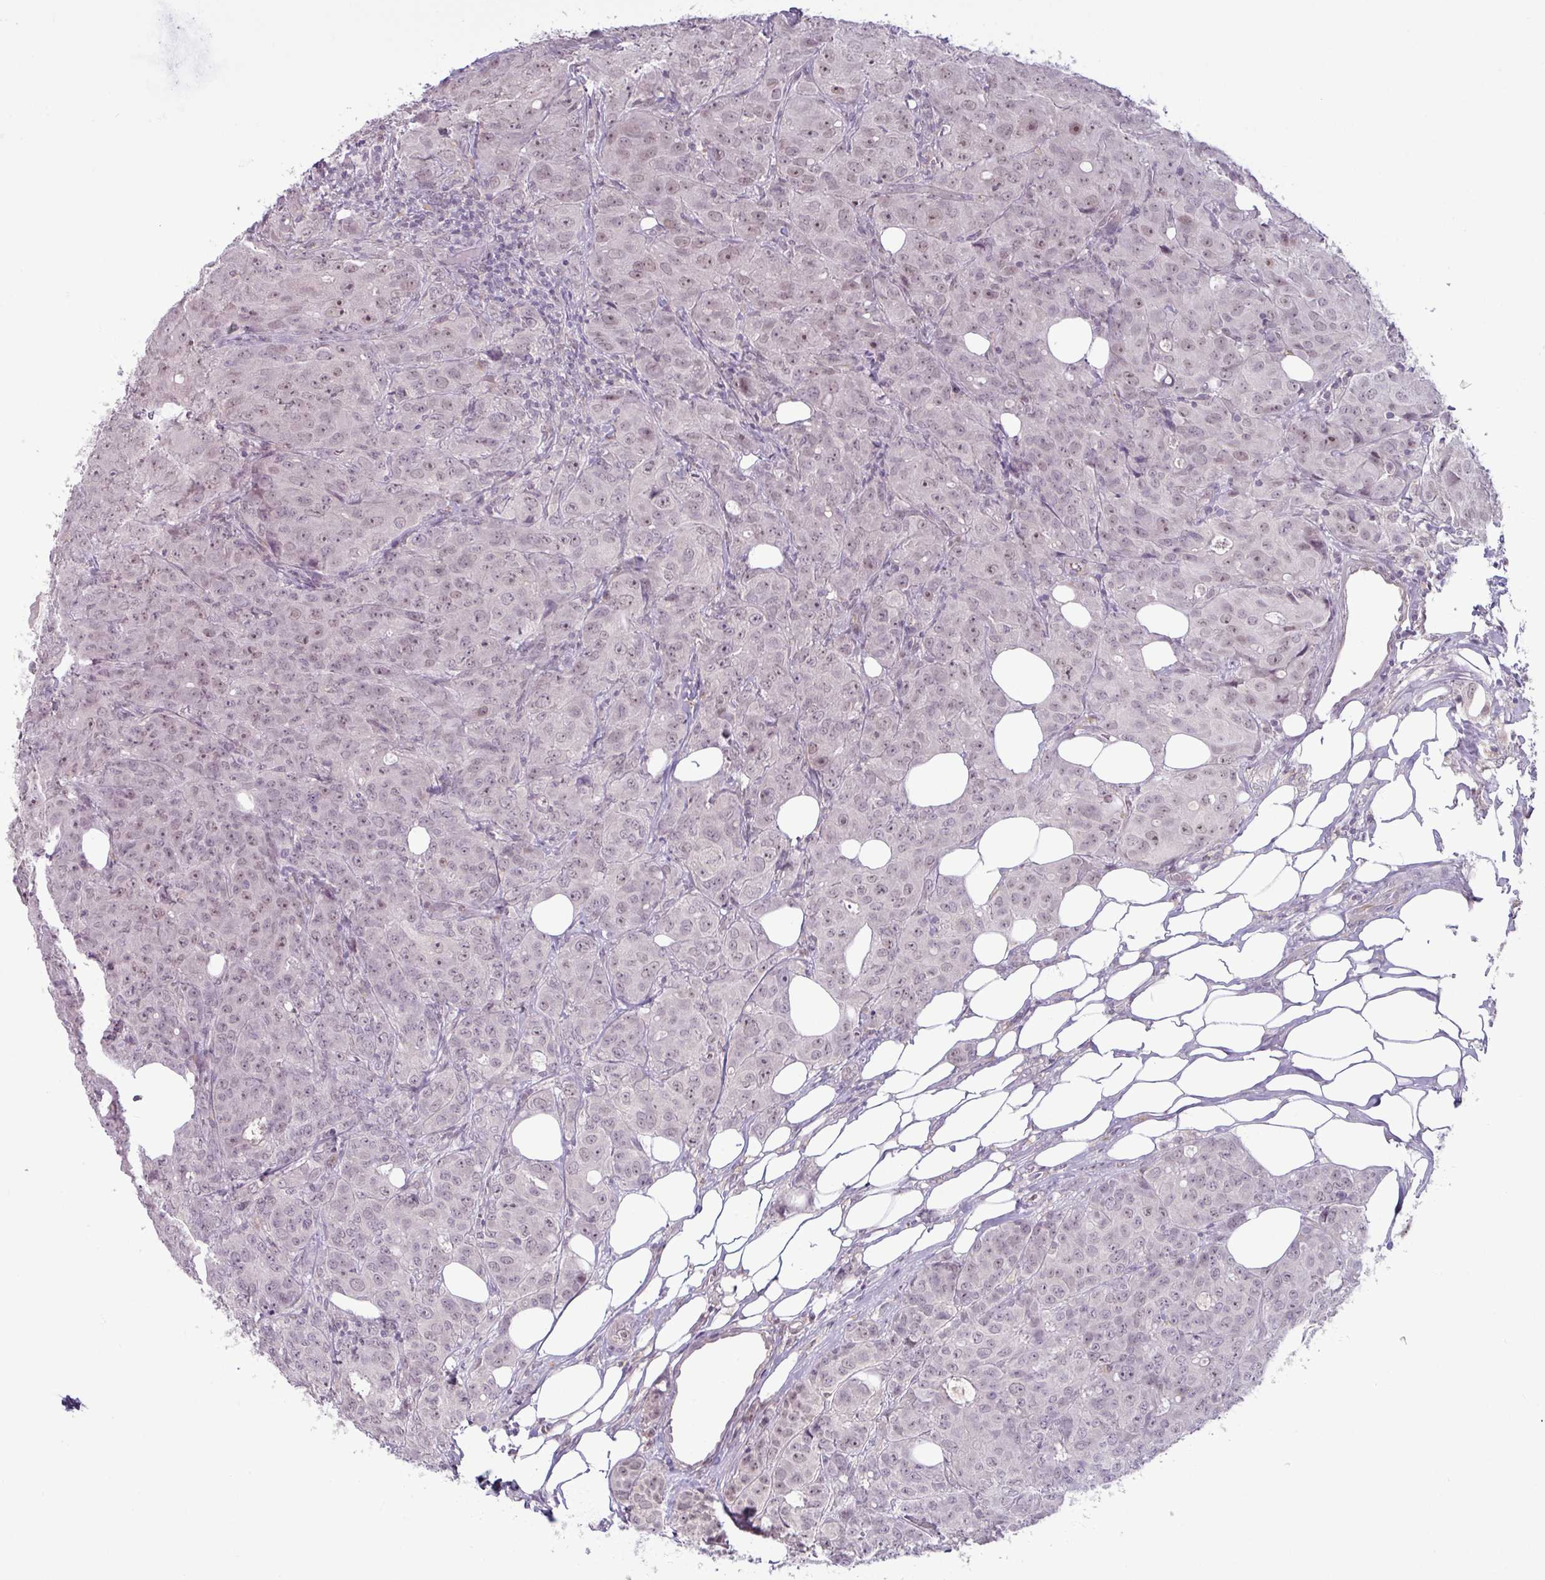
{"staining": {"intensity": "weak", "quantity": "25%-75%", "location": "nuclear"}, "tissue": "breast cancer", "cell_type": "Tumor cells", "image_type": "cancer", "snomed": [{"axis": "morphology", "description": "Duct carcinoma"}, {"axis": "topography", "description": "Breast"}], "caption": "Human breast infiltrating ductal carcinoma stained with a protein marker demonstrates weak staining in tumor cells.", "gene": "UVSSA", "patient": {"sex": "female", "age": 43}}